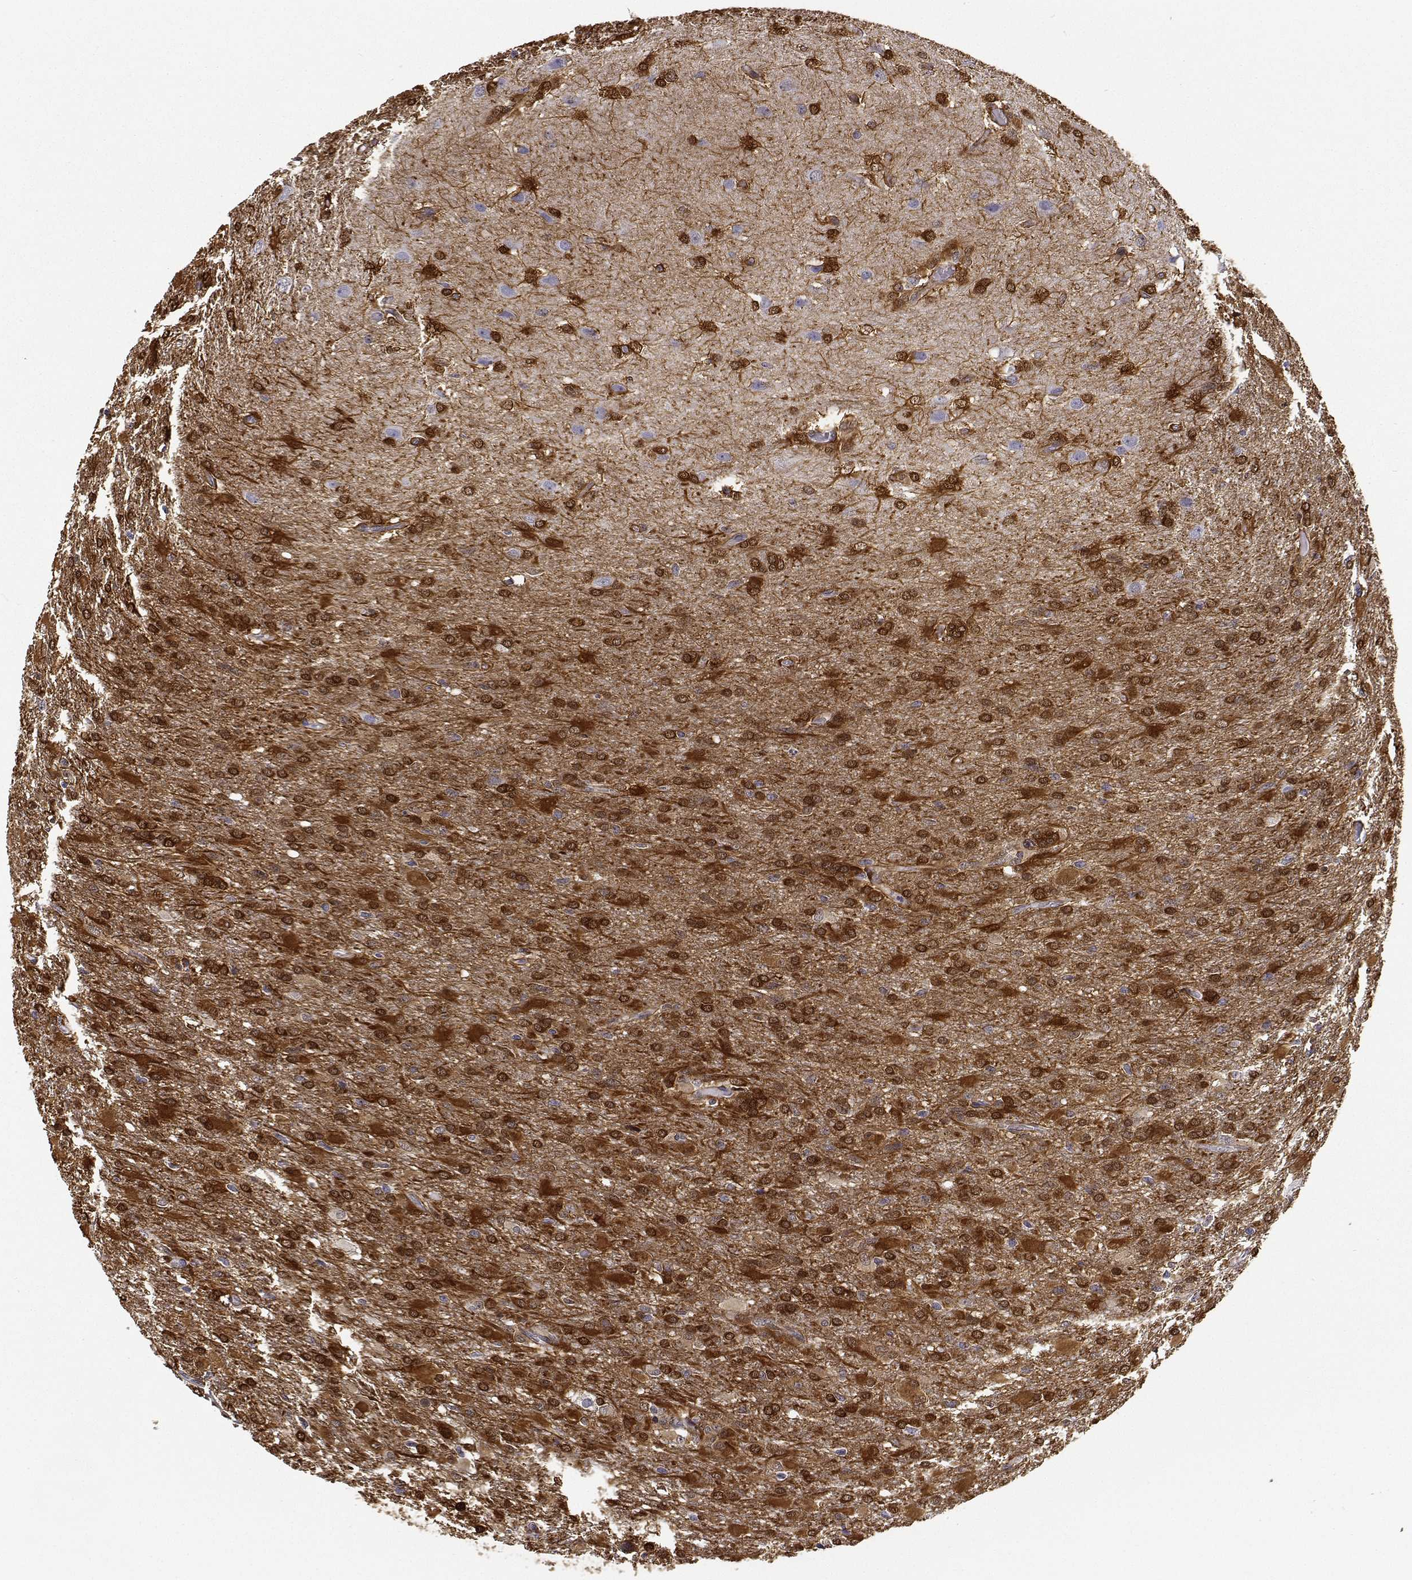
{"staining": {"intensity": "strong", "quantity": ">75%", "location": "cytoplasmic/membranous,nuclear"}, "tissue": "glioma", "cell_type": "Tumor cells", "image_type": "cancer", "snomed": [{"axis": "morphology", "description": "Glioma, malignant, High grade"}, {"axis": "topography", "description": "Brain"}], "caption": "Glioma stained with a protein marker demonstrates strong staining in tumor cells.", "gene": "PHGDH", "patient": {"sex": "male", "age": 68}}